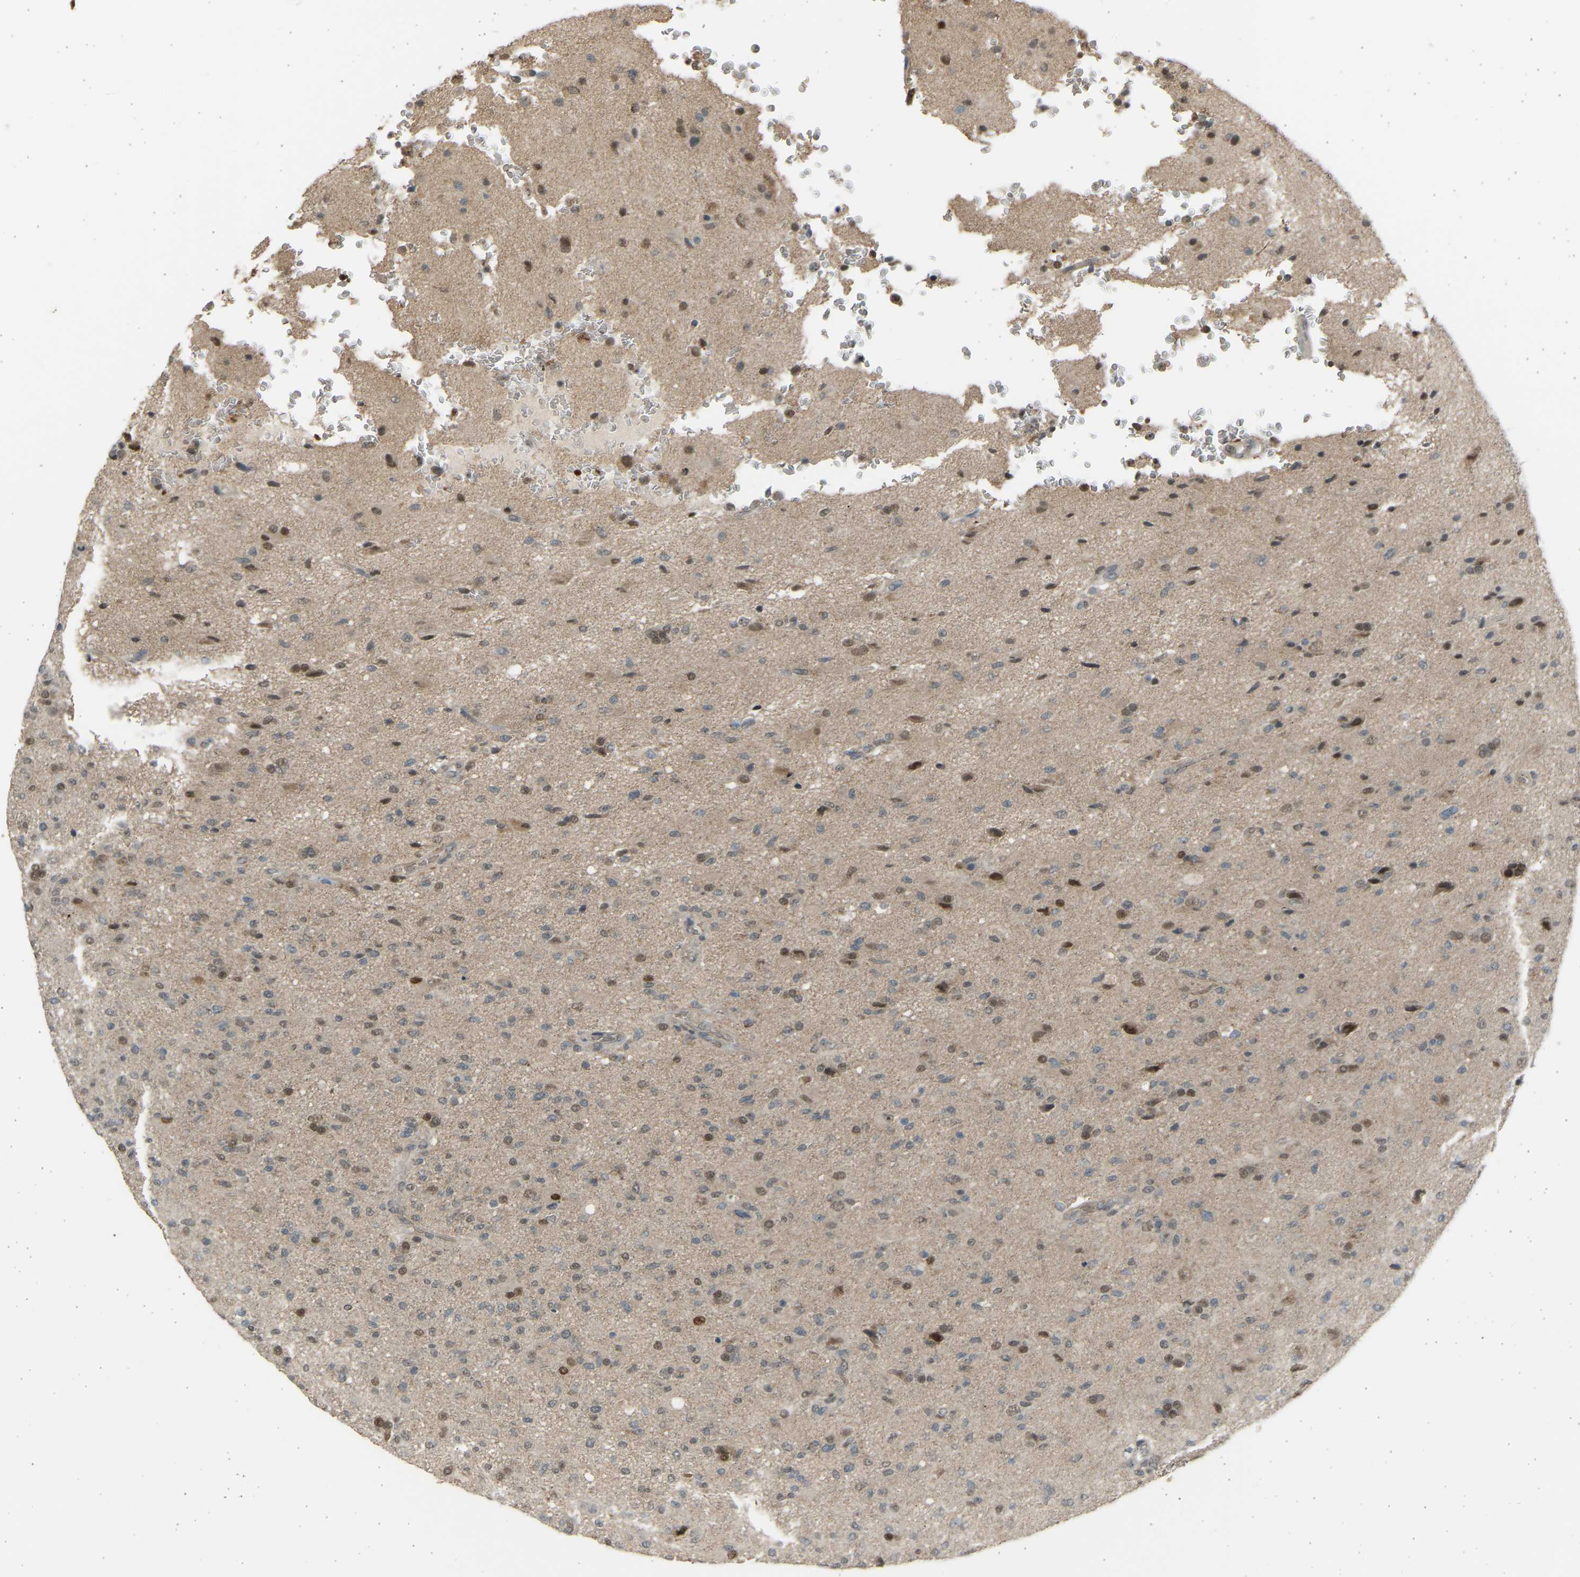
{"staining": {"intensity": "moderate", "quantity": ">75%", "location": "nuclear"}, "tissue": "glioma", "cell_type": "Tumor cells", "image_type": "cancer", "snomed": [{"axis": "morphology", "description": "Glioma, malignant, High grade"}, {"axis": "topography", "description": "Brain"}], "caption": "The immunohistochemical stain highlights moderate nuclear expression in tumor cells of glioma tissue.", "gene": "BIRC2", "patient": {"sex": "male", "age": 71}}